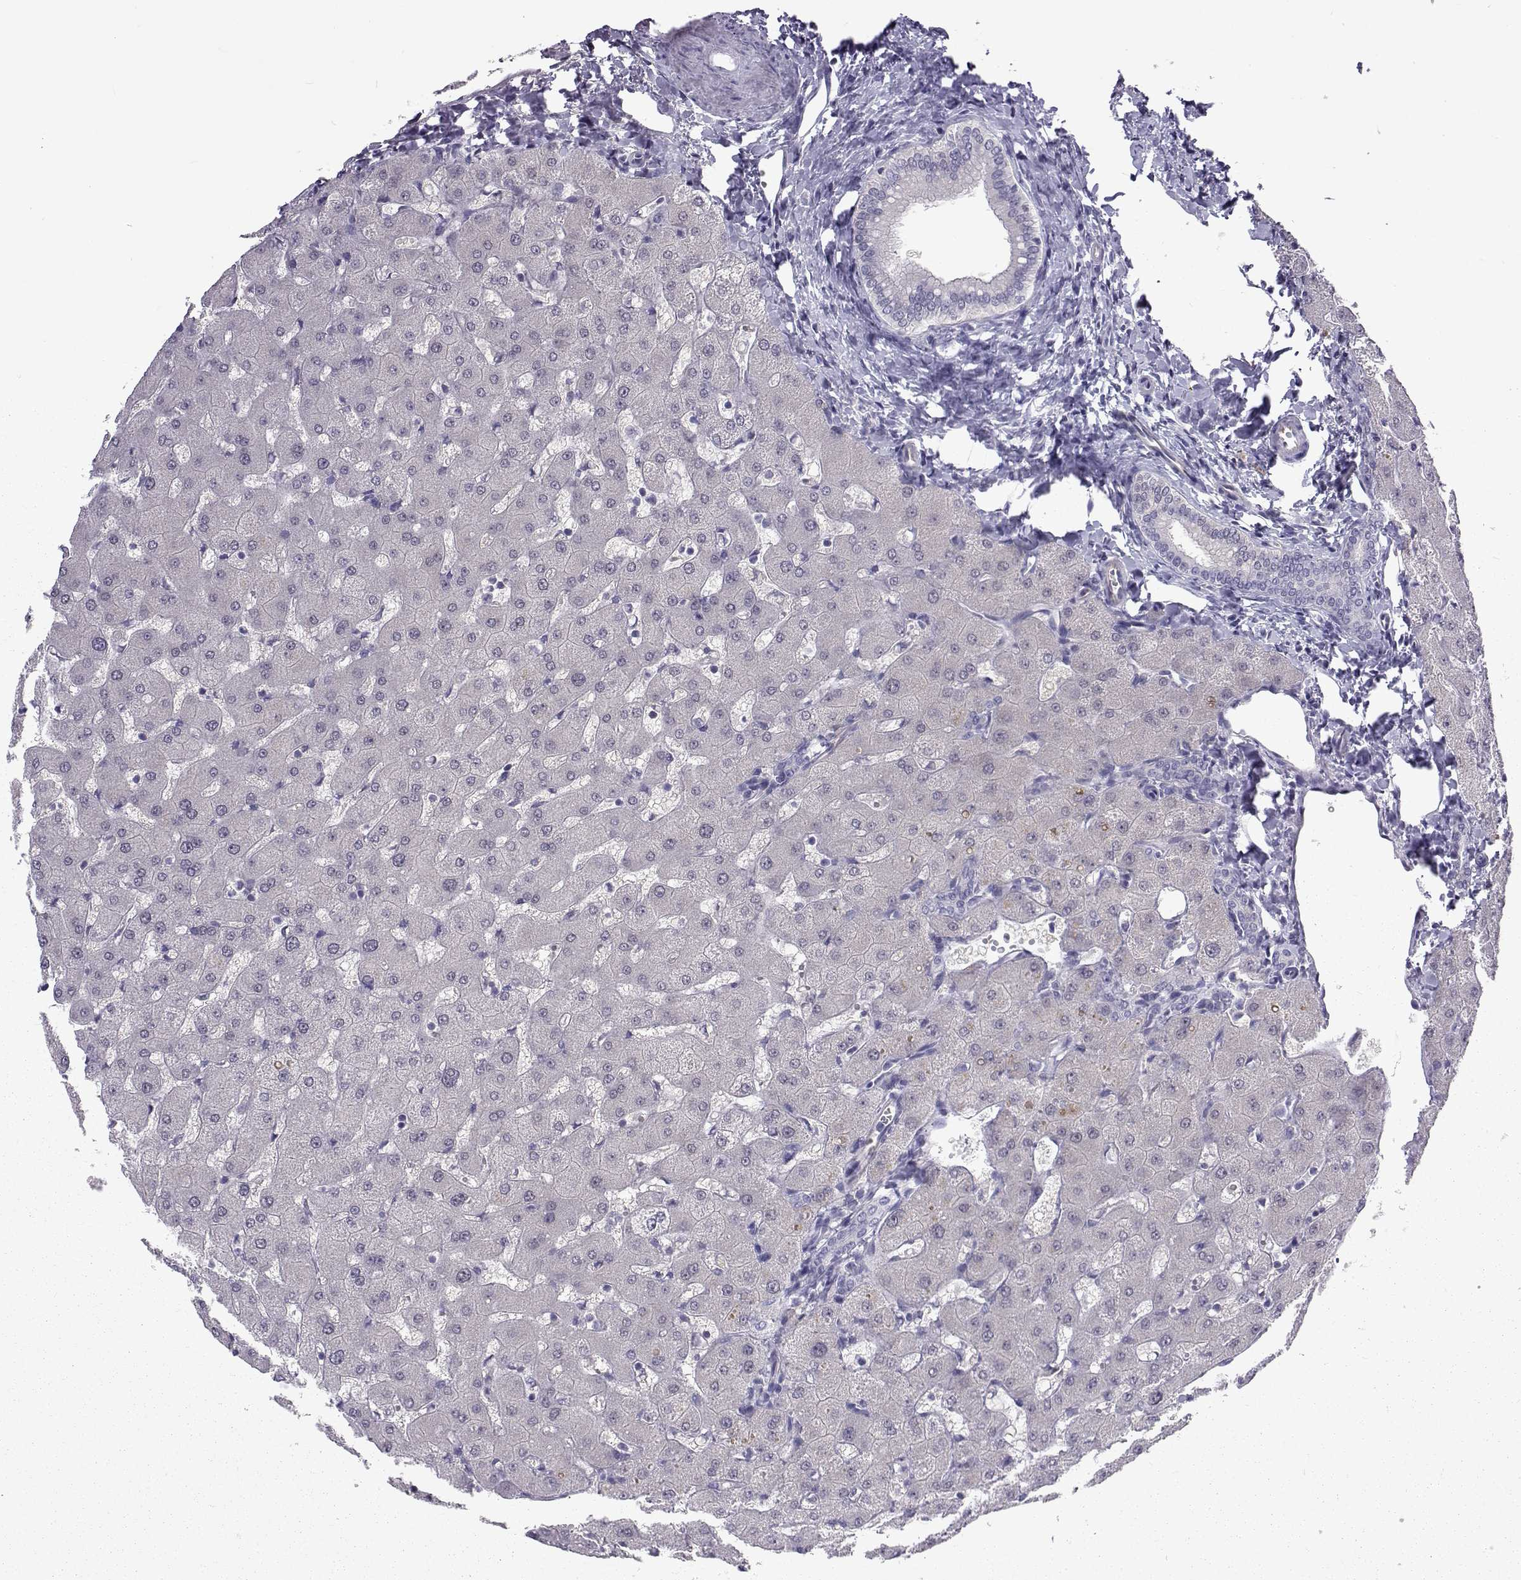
{"staining": {"intensity": "negative", "quantity": "none", "location": "none"}, "tissue": "liver", "cell_type": "Cholangiocytes", "image_type": "normal", "snomed": [{"axis": "morphology", "description": "Normal tissue, NOS"}, {"axis": "topography", "description": "Liver"}], "caption": "Photomicrograph shows no significant protein staining in cholangiocytes of unremarkable liver.", "gene": "GALM", "patient": {"sex": "female", "age": 63}}